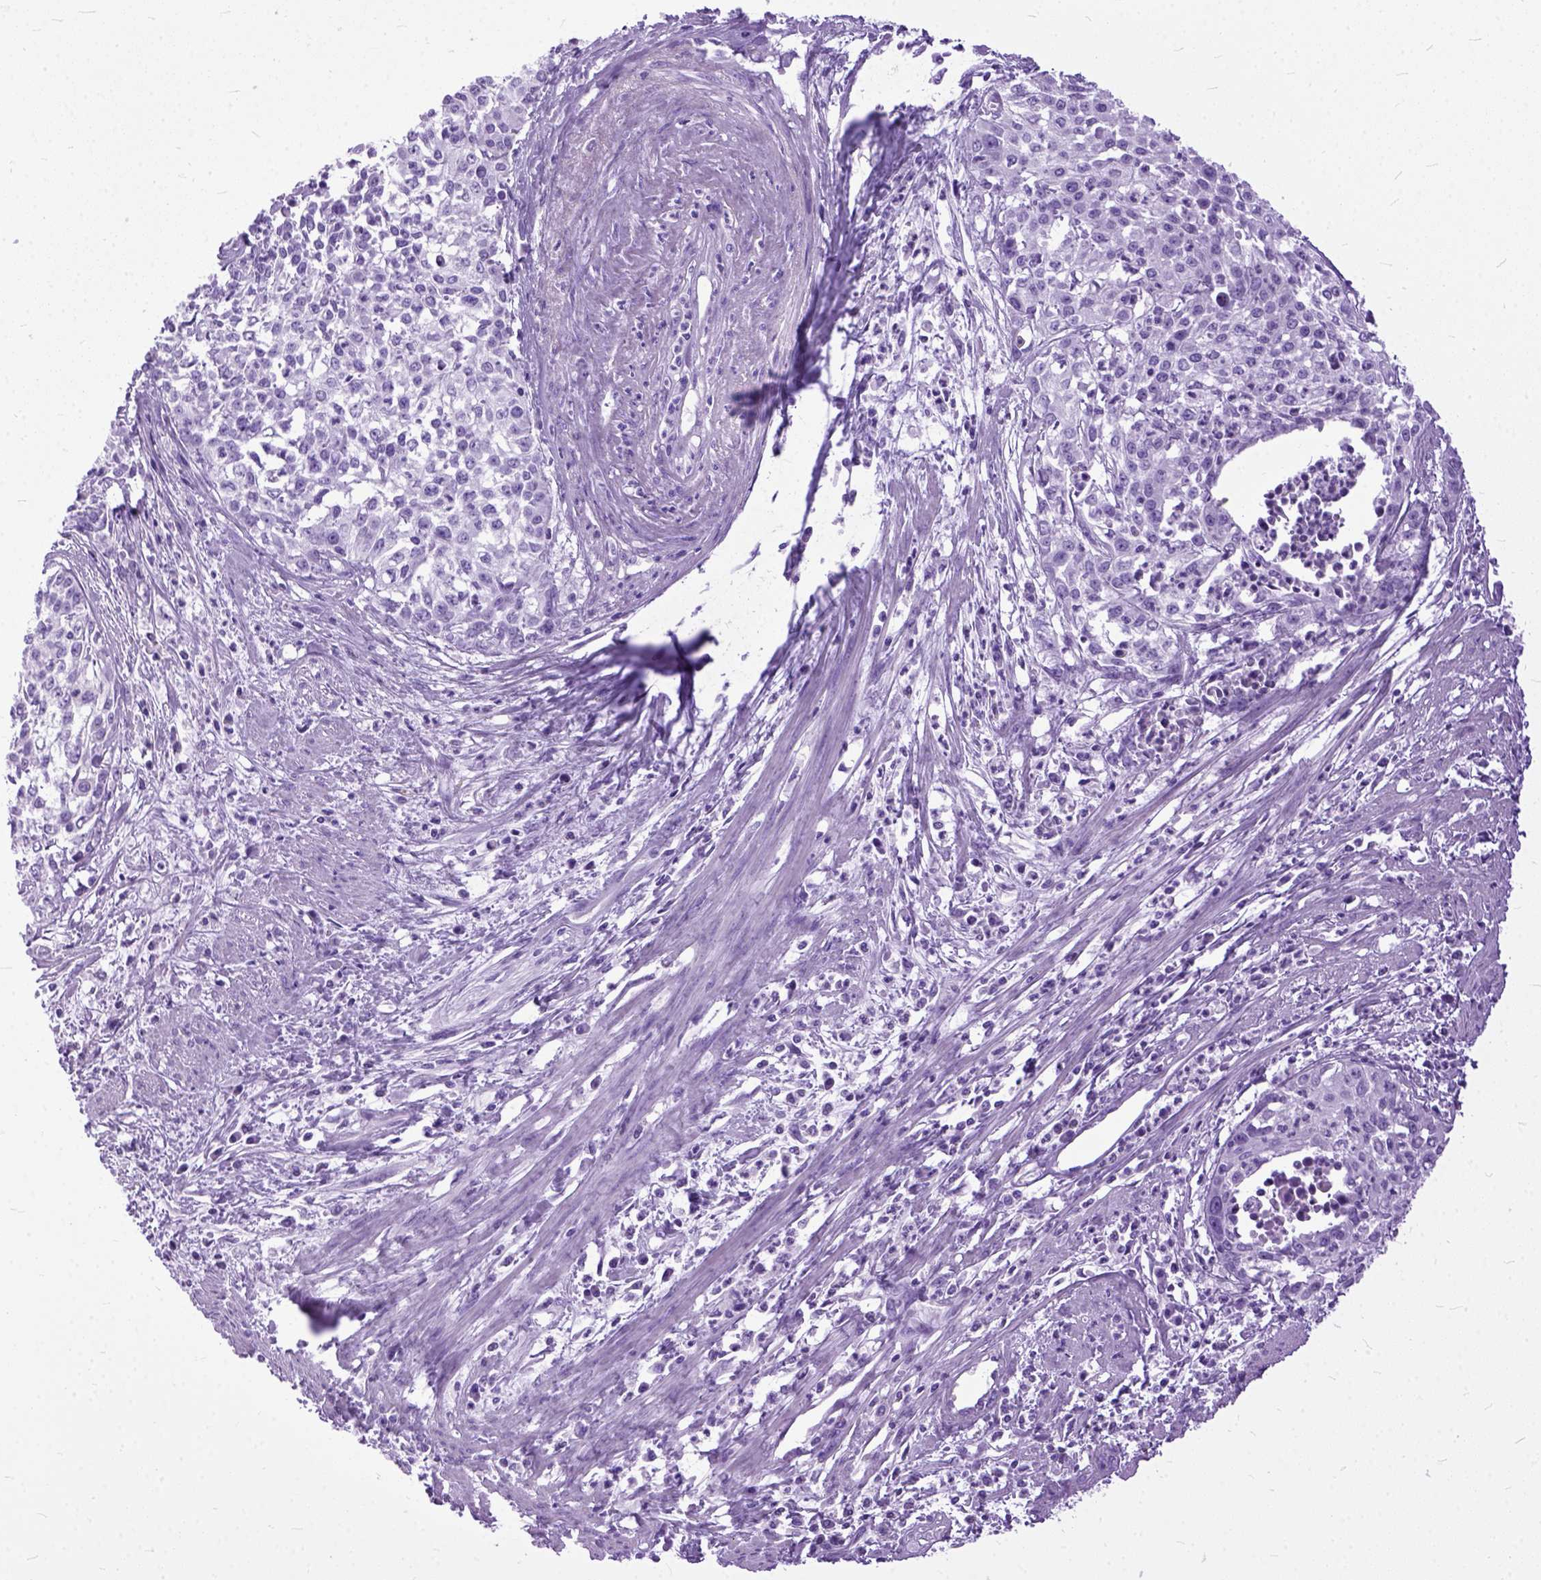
{"staining": {"intensity": "negative", "quantity": "none", "location": "none"}, "tissue": "cervical cancer", "cell_type": "Tumor cells", "image_type": "cancer", "snomed": [{"axis": "morphology", "description": "Squamous cell carcinoma, NOS"}, {"axis": "topography", "description": "Cervix"}], "caption": "Tumor cells show no significant protein expression in squamous cell carcinoma (cervical).", "gene": "GNGT1", "patient": {"sex": "female", "age": 39}}